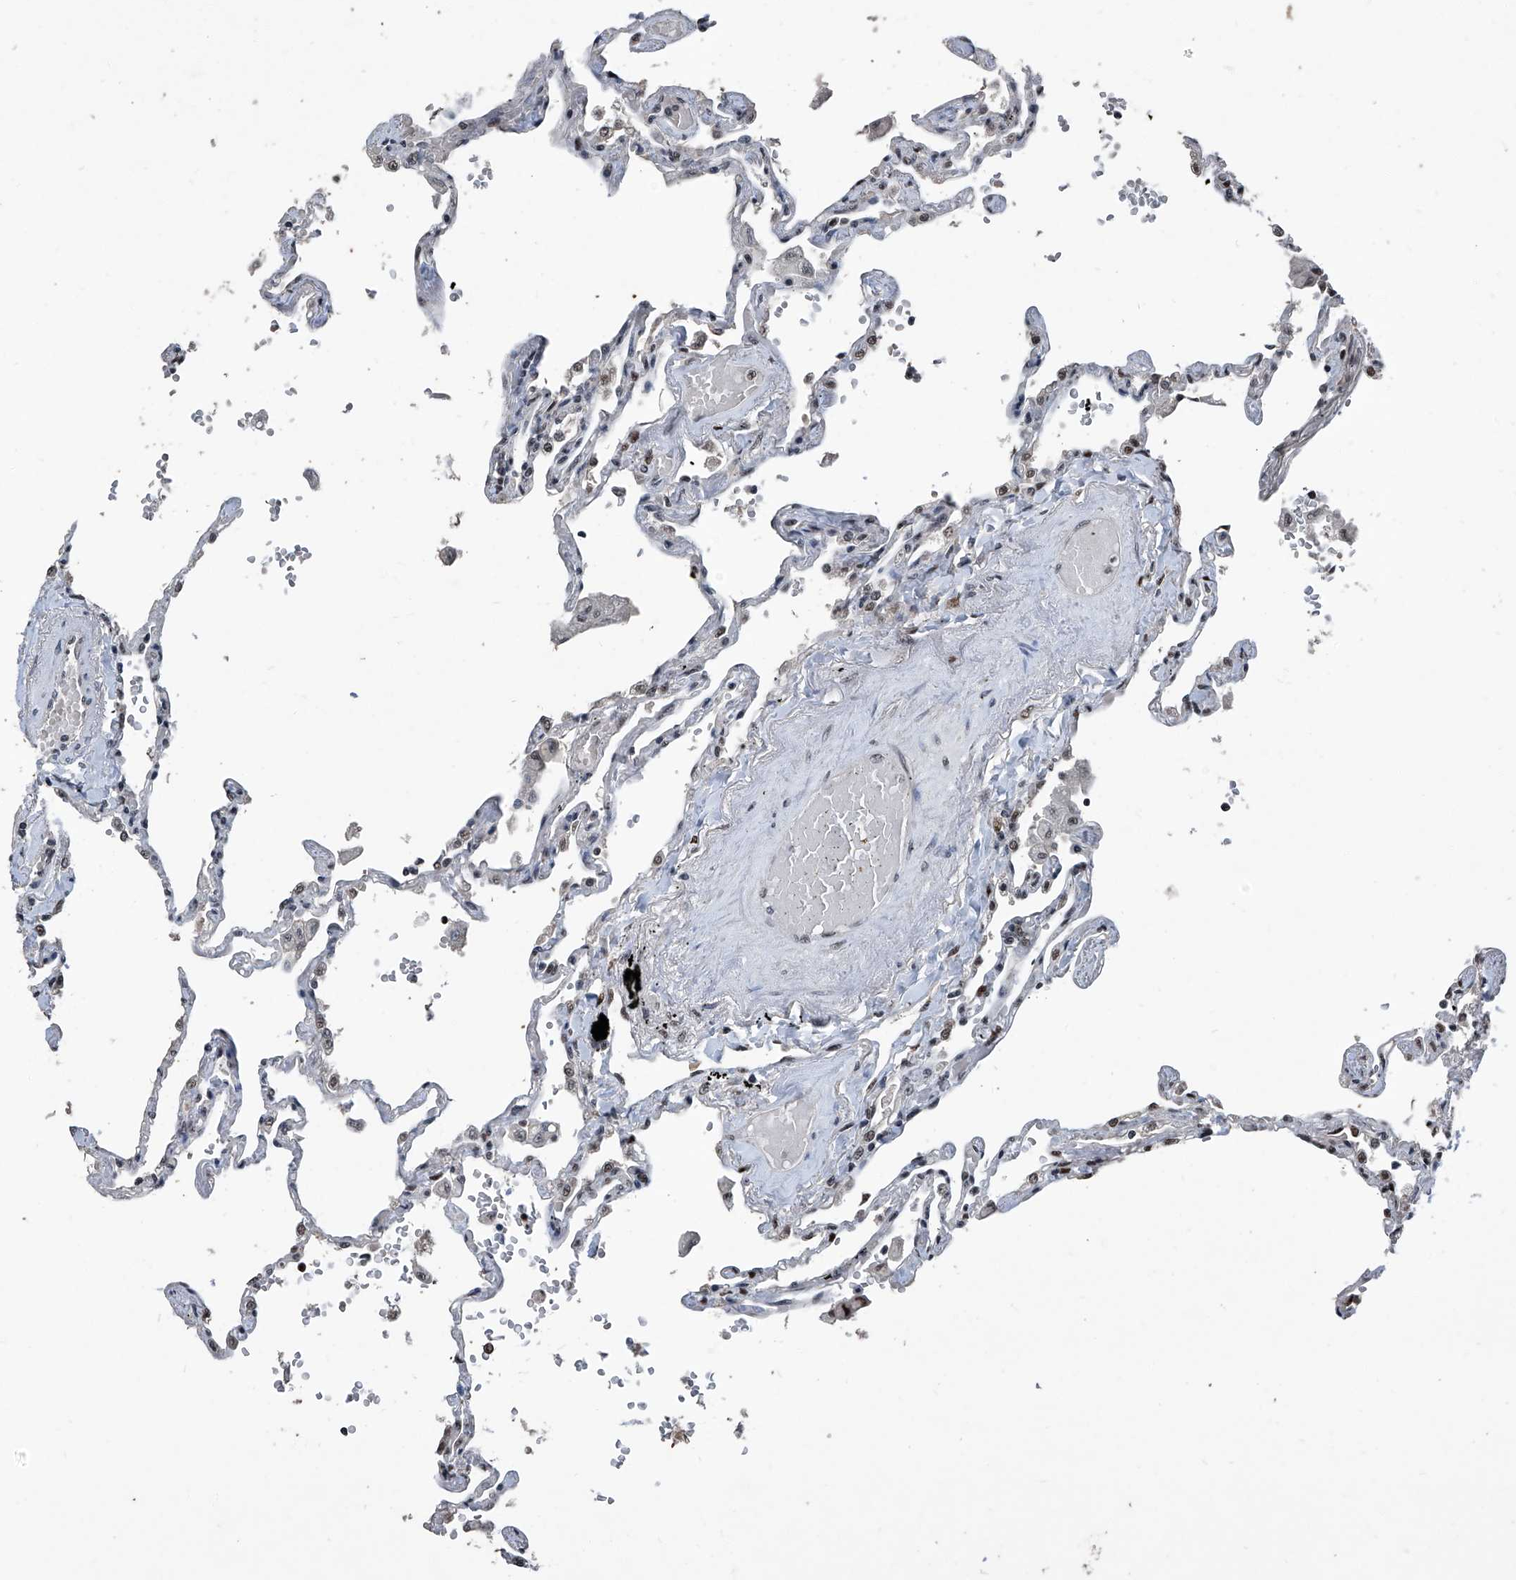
{"staining": {"intensity": "strong", "quantity": ">75%", "location": "nuclear"}, "tissue": "lung", "cell_type": "Alveolar cells", "image_type": "normal", "snomed": [{"axis": "morphology", "description": "Normal tissue, NOS"}, {"axis": "topography", "description": "Lung"}], "caption": "Alveolar cells reveal high levels of strong nuclear positivity in approximately >75% of cells in normal lung.", "gene": "DDX39B", "patient": {"sex": "female", "age": 67}}